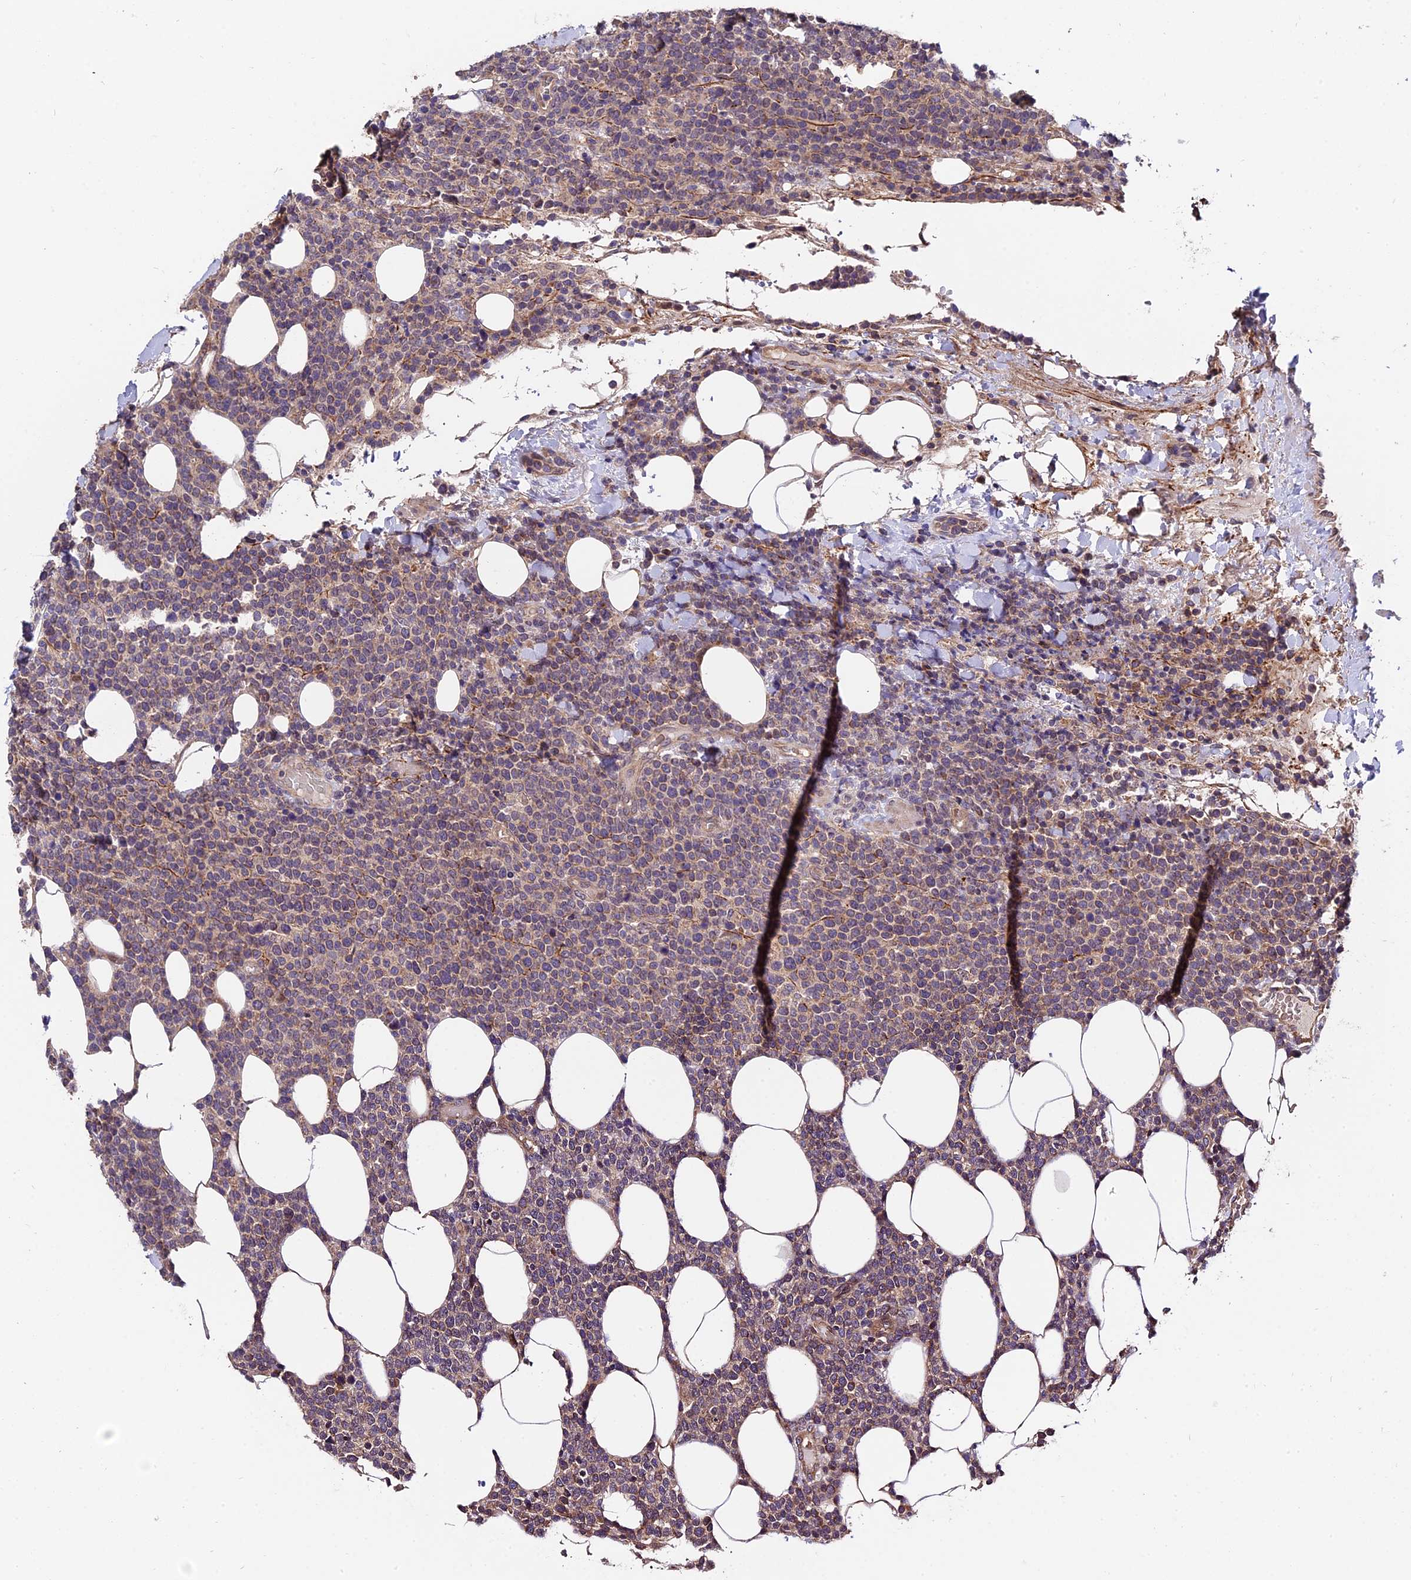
{"staining": {"intensity": "weak", "quantity": "25%-75%", "location": "cytoplasmic/membranous"}, "tissue": "lymphoma", "cell_type": "Tumor cells", "image_type": "cancer", "snomed": [{"axis": "morphology", "description": "Malignant lymphoma, non-Hodgkin's type, High grade"}, {"axis": "topography", "description": "Lymph node"}], "caption": "Immunohistochemical staining of human high-grade malignant lymphoma, non-Hodgkin's type demonstrates low levels of weak cytoplasmic/membranous protein positivity in approximately 25%-75% of tumor cells. (brown staining indicates protein expression, while blue staining denotes nuclei).", "gene": "TRMT1", "patient": {"sex": "male", "age": 61}}